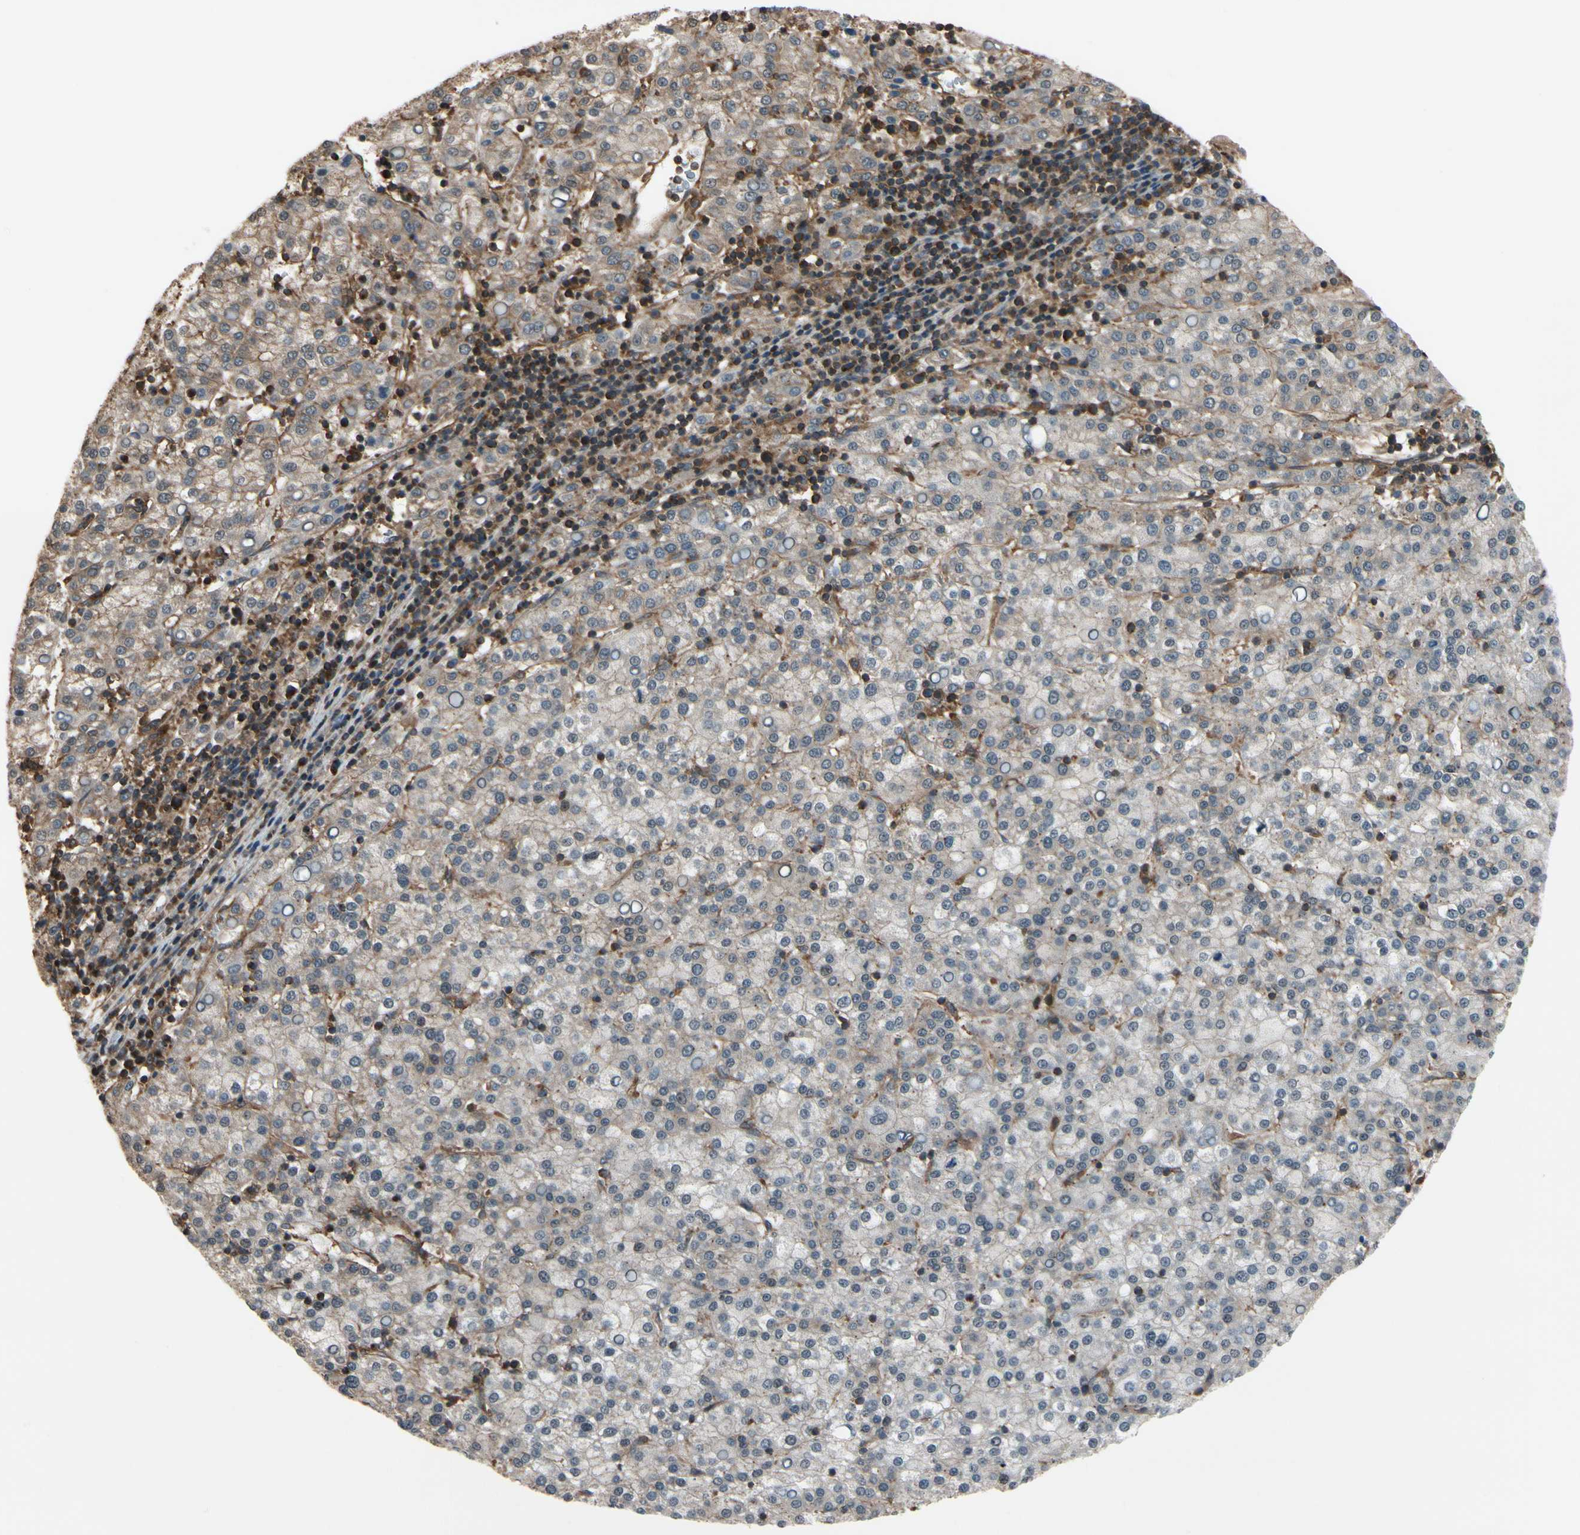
{"staining": {"intensity": "moderate", "quantity": "<25%", "location": "cytoplasmic/membranous"}, "tissue": "liver cancer", "cell_type": "Tumor cells", "image_type": "cancer", "snomed": [{"axis": "morphology", "description": "Carcinoma, Hepatocellular, NOS"}, {"axis": "topography", "description": "Liver"}], "caption": "A brown stain highlights moderate cytoplasmic/membranous staining of a protein in human liver cancer tumor cells.", "gene": "EPS15", "patient": {"sex": "female", "age": 58}}